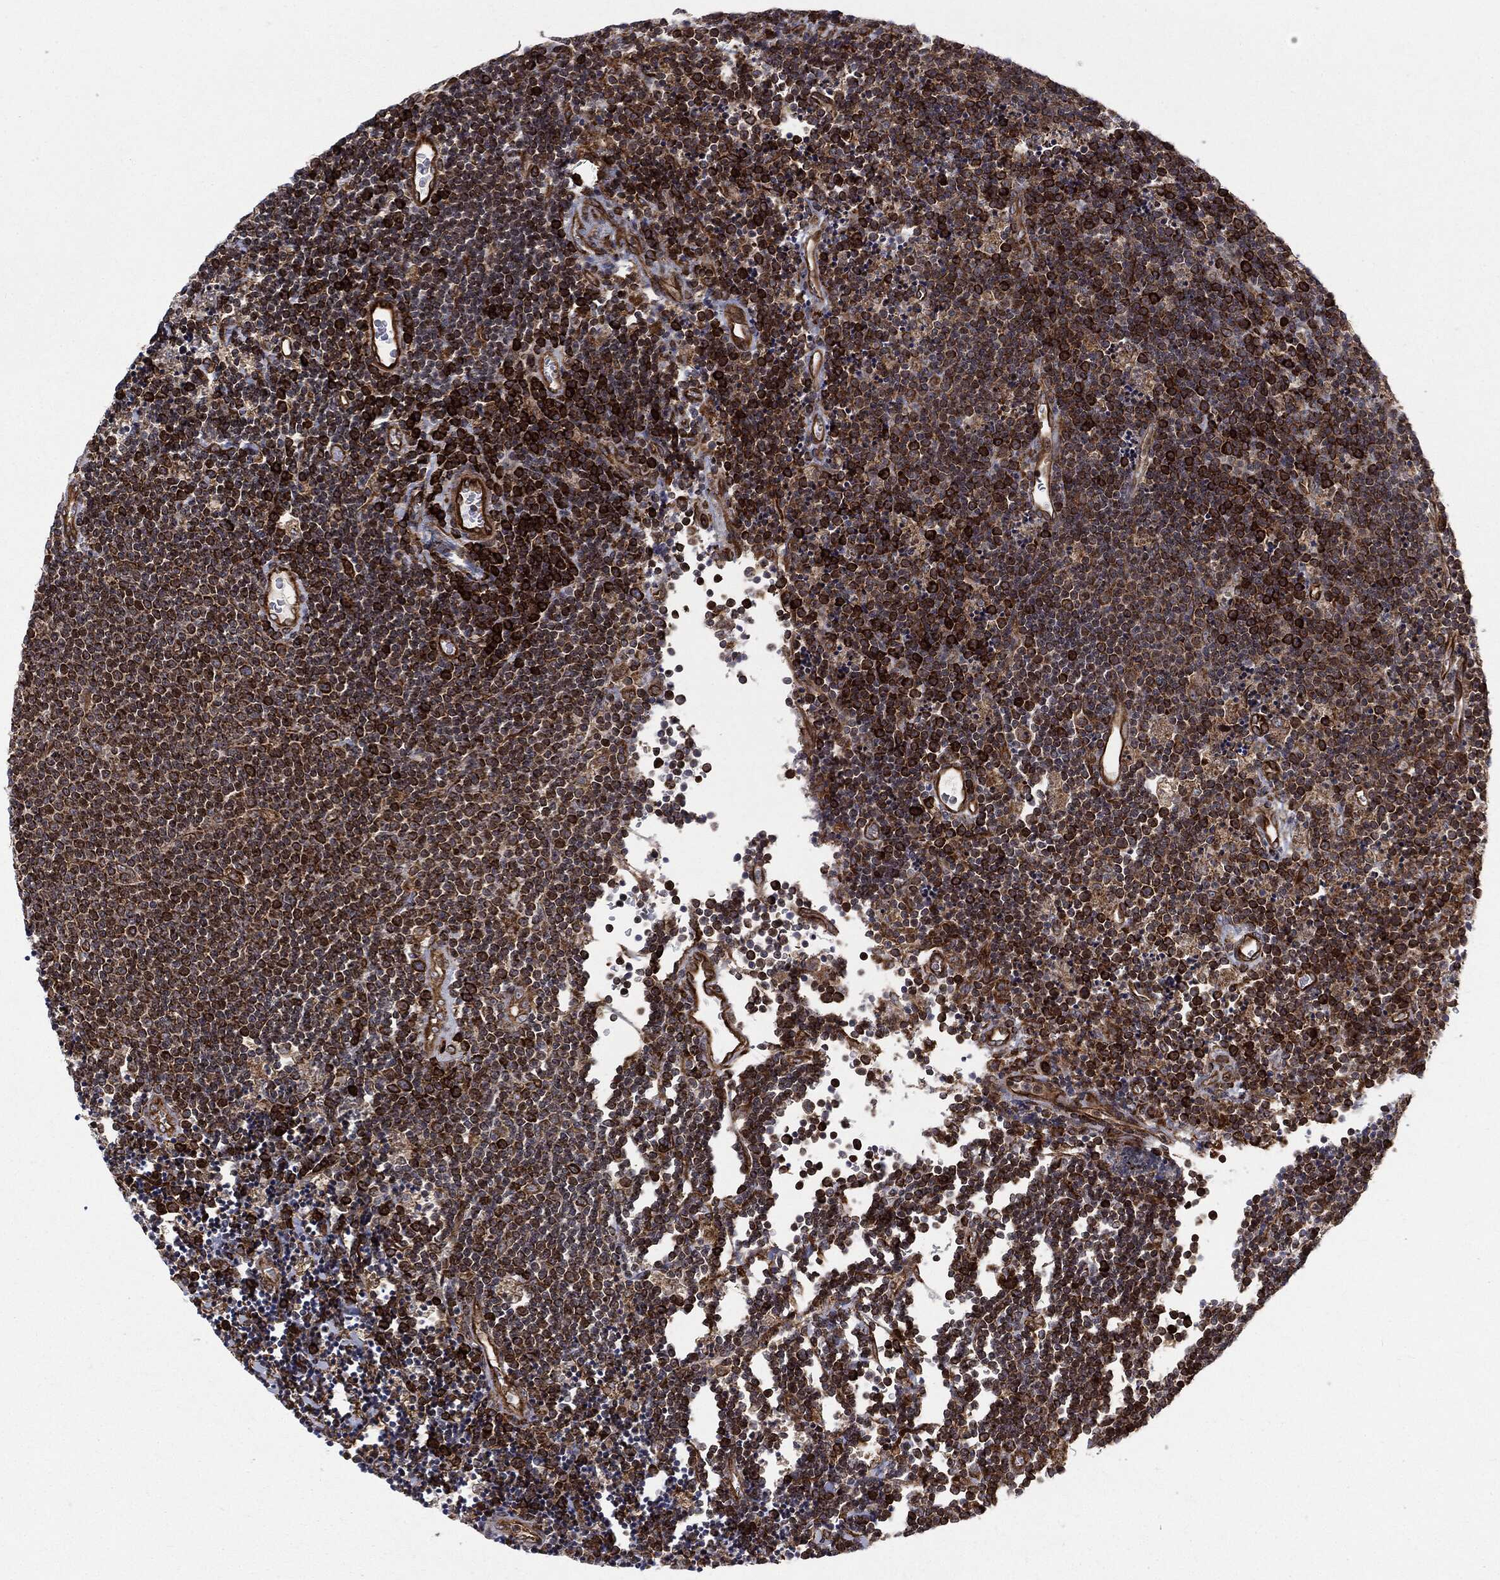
{"staining": {"intensity": "strong", "quantity": ">75%", "location": "cytoplasmic/membranous"}, "tissue": "lymphoma", "cell_type": "Tumor cells", "image_type": "cancer", "snomed": [{"axis": "morphology", "description": "Malignant lymphoma, non-Hodgkin's type, Low grade"}, {"axis": "topography", "description": "Brain"}], "caption": "IHC micrograph of neoplastic tissue: human lymphoma stained using immunohistochemistry (IHC) demonstrates high levels of strong protein expression localized specifically in the cytoplasmic/membranous of tumor cells, appearing as a cytoplasmic/membranous brown color.", "gene": "CYLD", "patient": {"sex": "female", "age": 66}}